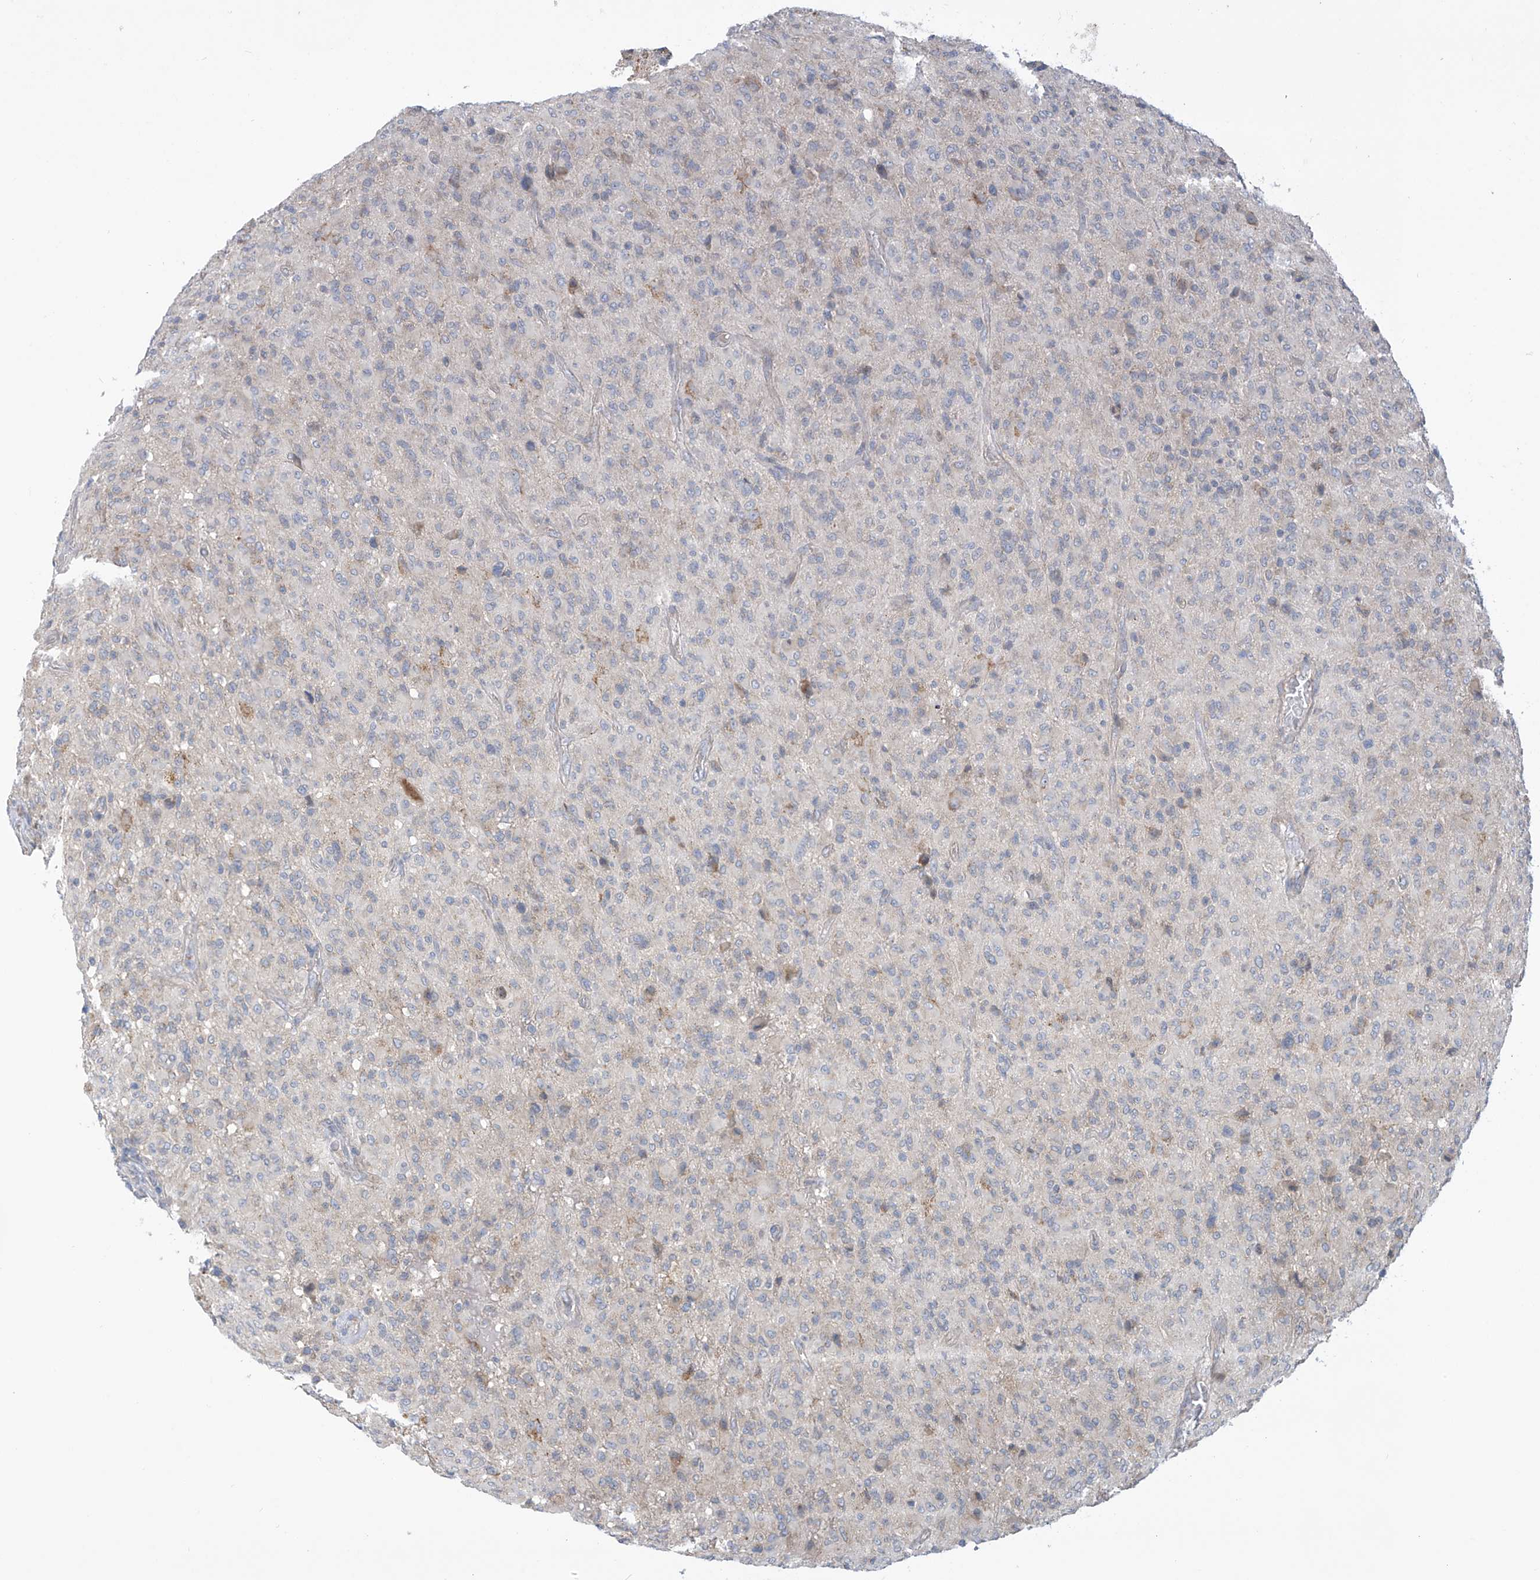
{"staining": {"intensity": "negative", "quantity": "none", "location": "none"}, "tissue": "glioma", "cell_type": "Tumor cells", "image_type": "cancer", "snomed": [{"axis": "morphology", "description": "Glioma, malignant, High grade"}, {"axis": "topography", "description": "Brain"}], "caption": "IHC of malignant high-grade glioma shows no positivity in tumor cells.", "gene": "SCGB1D2", "patient": {"sex": "female", "age": 57}}